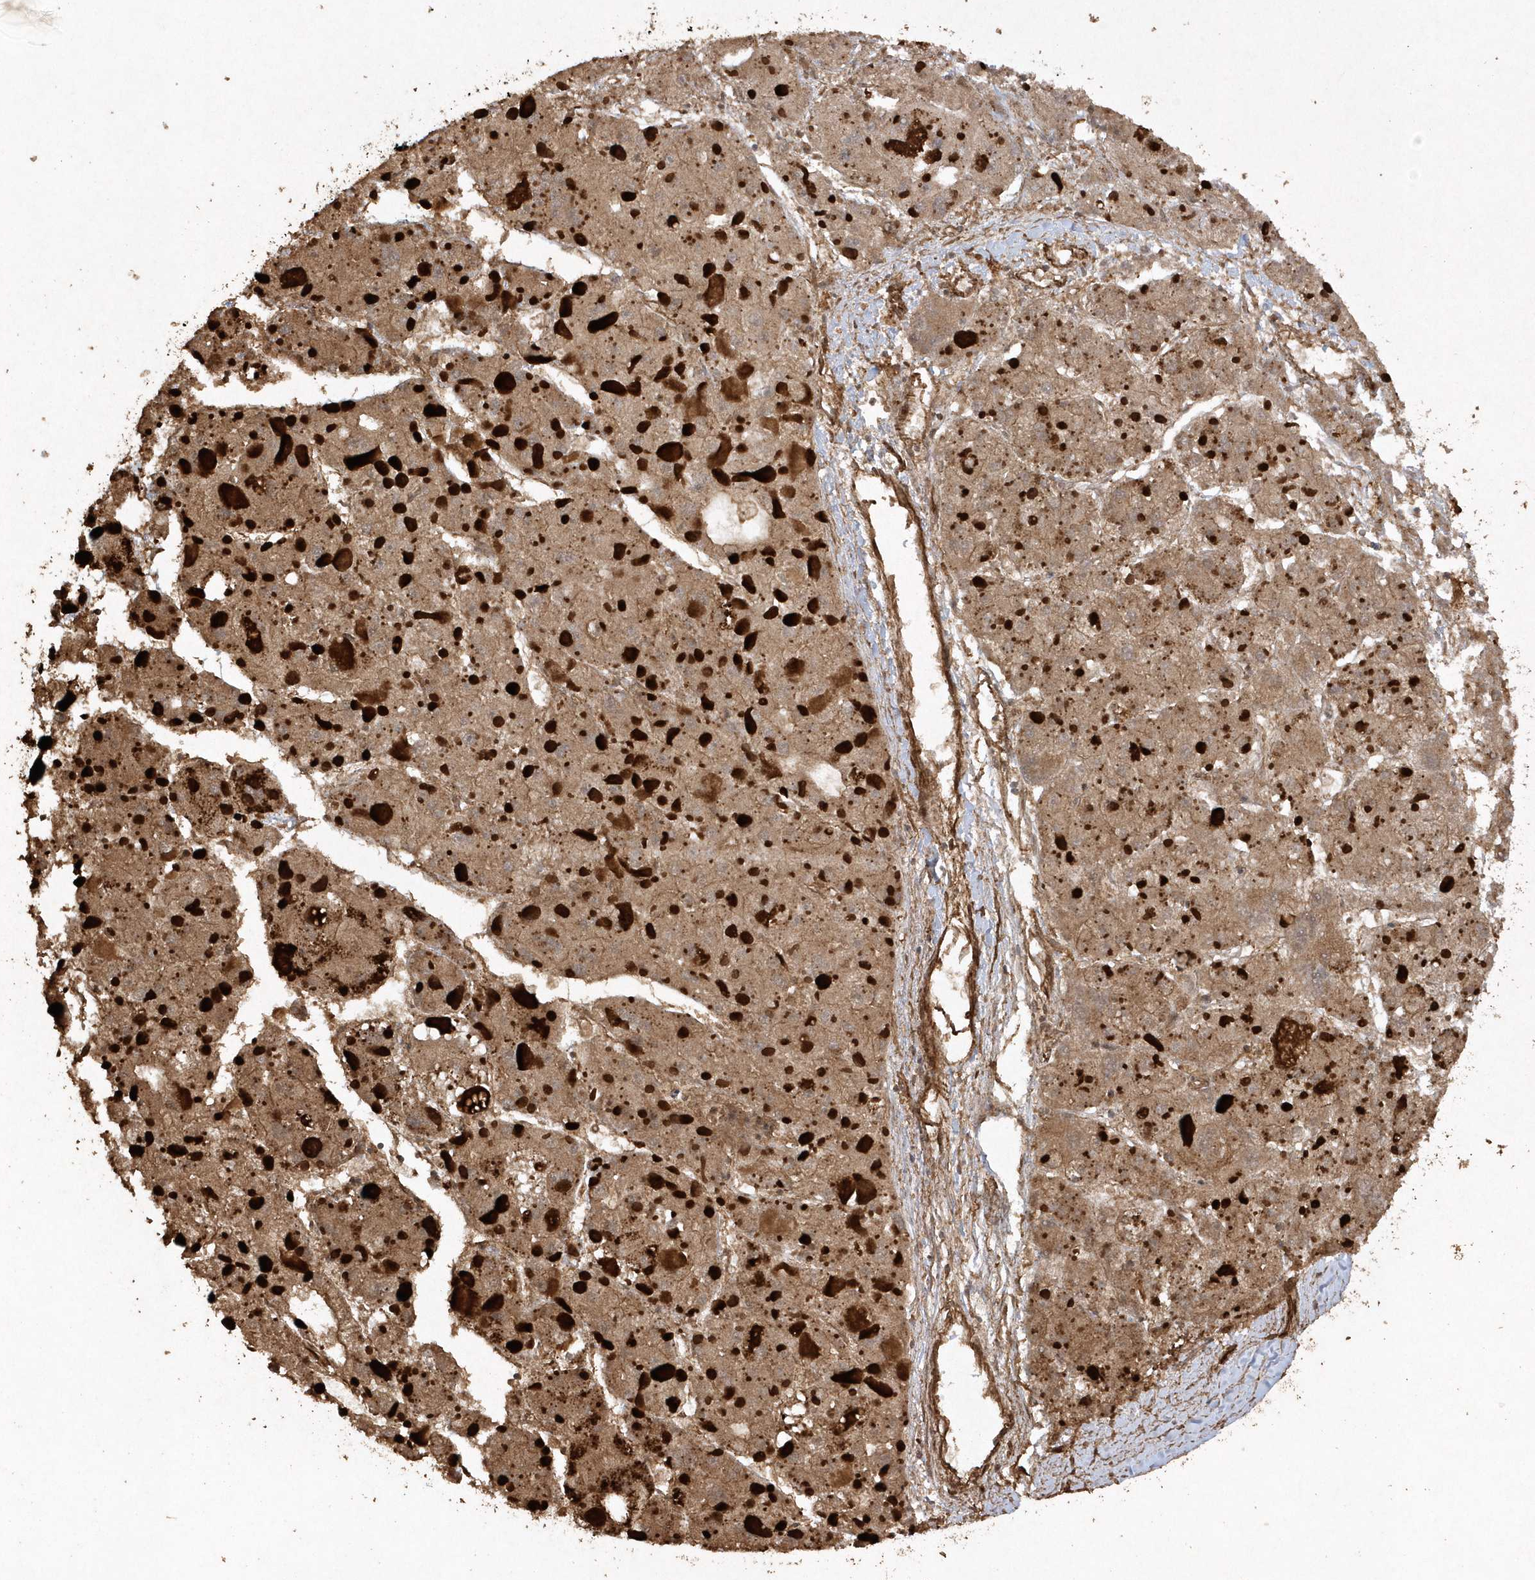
{"staining": {"intensity": "moderate", "quantity": ">75%", "location": "cytoplasmic/membranous"}, "tissue": "liver cancer", "cell_type": "Tumor cells", "image_type": "cancer", "snomed": [{"axis": "morphology", "description": "Carcinoma, Hepatocellular, NOS"}, {"axis": "topography", "description": "Liver"}], "caption": "About >75% of tumor cells in human liver cancer (hepatocellular carcinoma) demonstrate moderate cytoplasmic/membranous protein staining as visualized by brown immunohistochemical staining.", "gene": "AVPI1", "patient": {"sex": "female", "age": 73}}